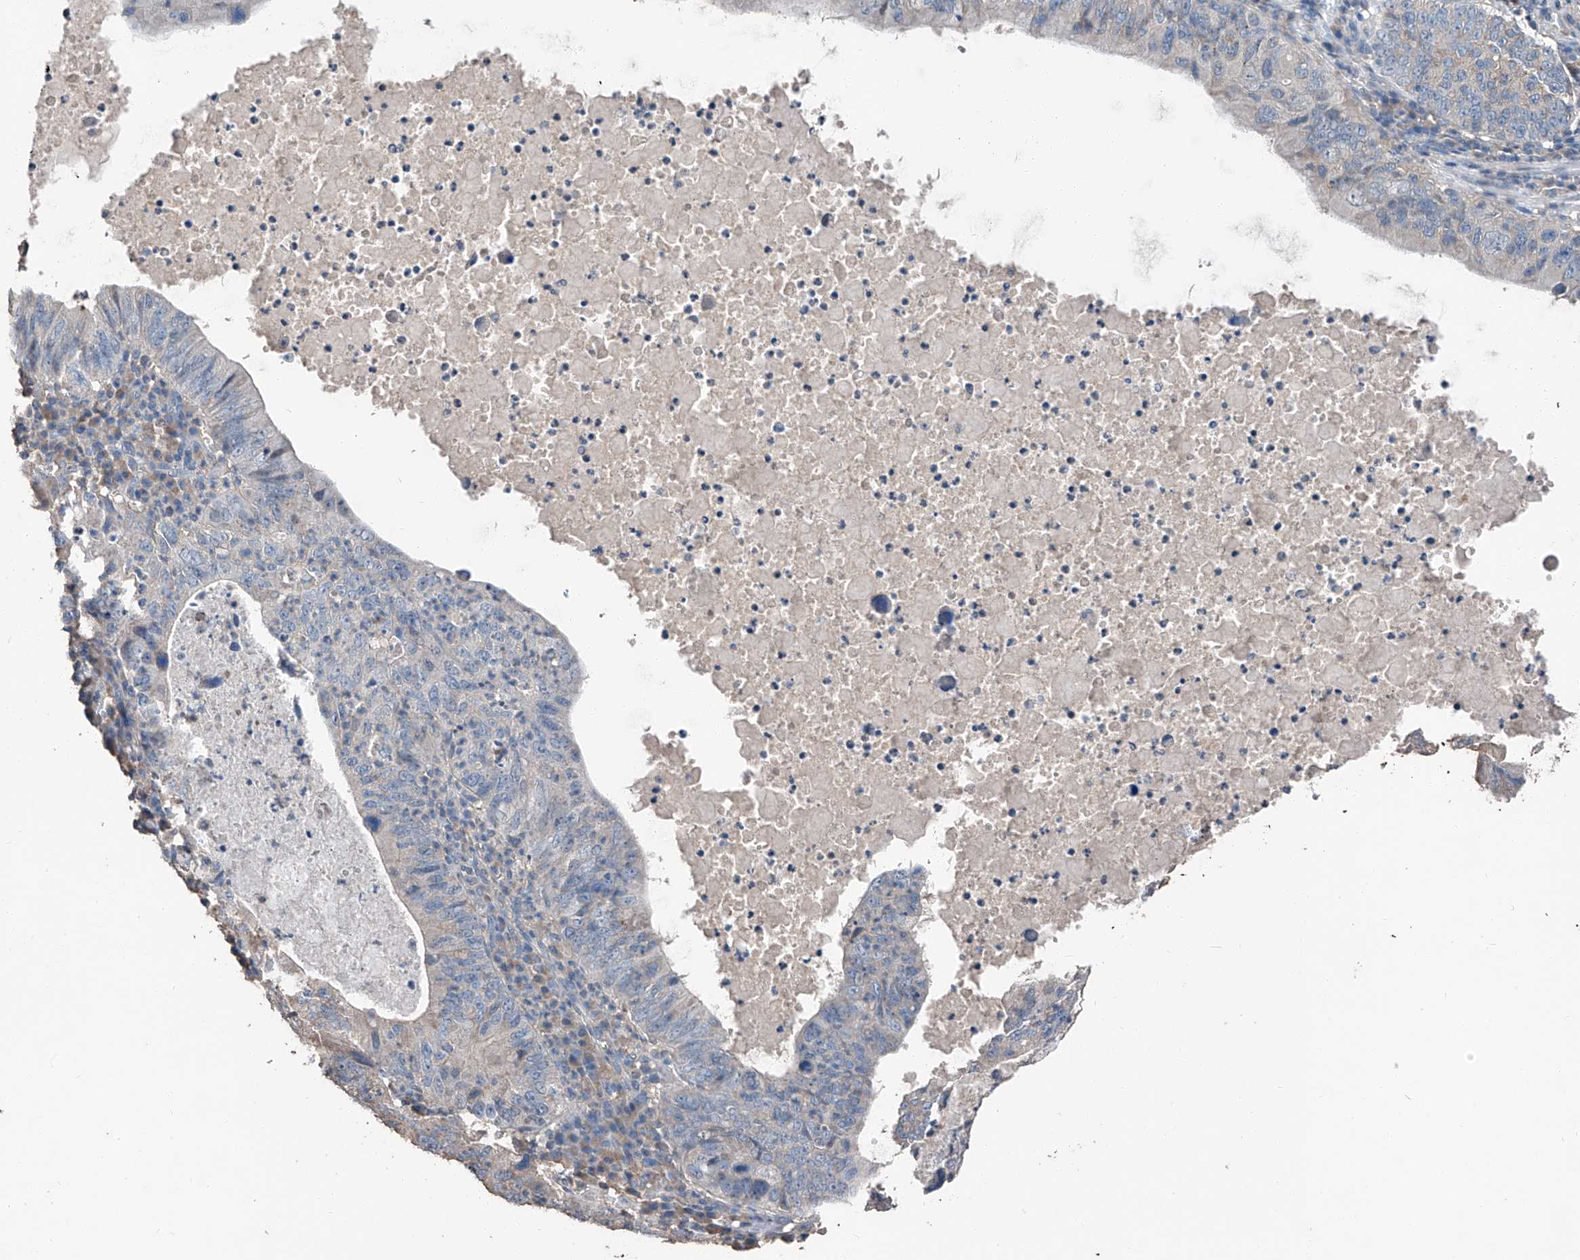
{"staining": {"intensity": "negative", "quantity": "none", "location": "none"}, "tissue": "stomach cancer", "cell_type": "Tumor cells", "image_type": "cancer", "snomed": [{"axis": "morphology", "description": "Adenocarcinoma, NOS"}, {"axis": "topography", "description": "Stomach"}], "caption": "IHC of adenocarcinoma (stomach) demonstrates no positivity in tumor cells.", "gene": "MAMLD1", "patient": {"sex": "male", "age": 59}}